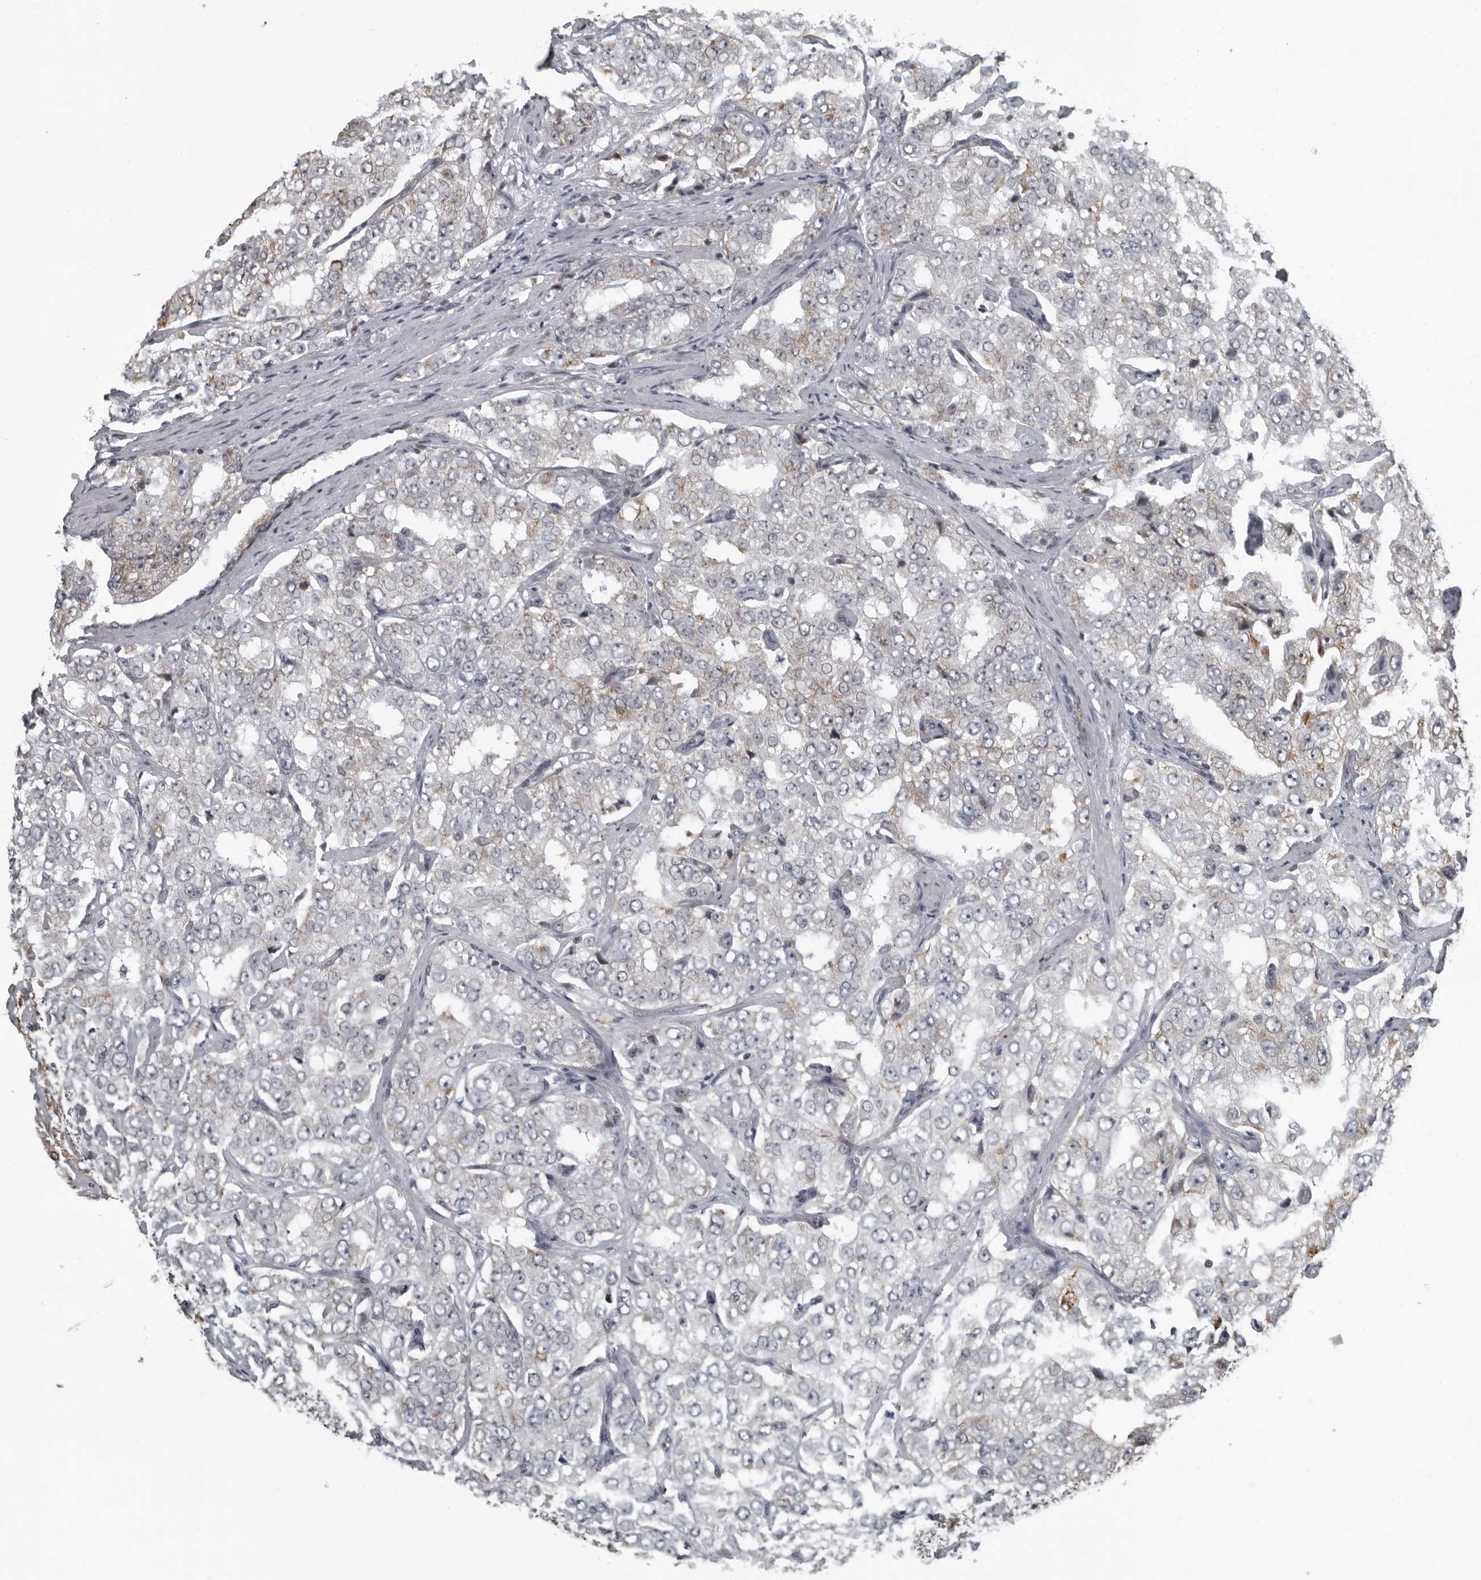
{"staining": {"intensity": "weak", "quantity": "25%-75%", "location": "cytoplasmic/membranous,nuclear"}, "tissue": "prostate cancer", "cell_type": "Tumor cells", "image_type": "cancer", "snomed": [{"axis": "morphology", "description": "Adenocarcinoma, High grade"}, {"axis": "topography", "description": "Prostate"}], "caption": "This is an image of IHC staining of adenocarcinoma (high-grade) (prostate), which shows weak positivity in the cytoplasmic/membranous and nuclear of tumor cells.", "gene": "RTCA", "patient": {"sex": "male", "age": 58}}